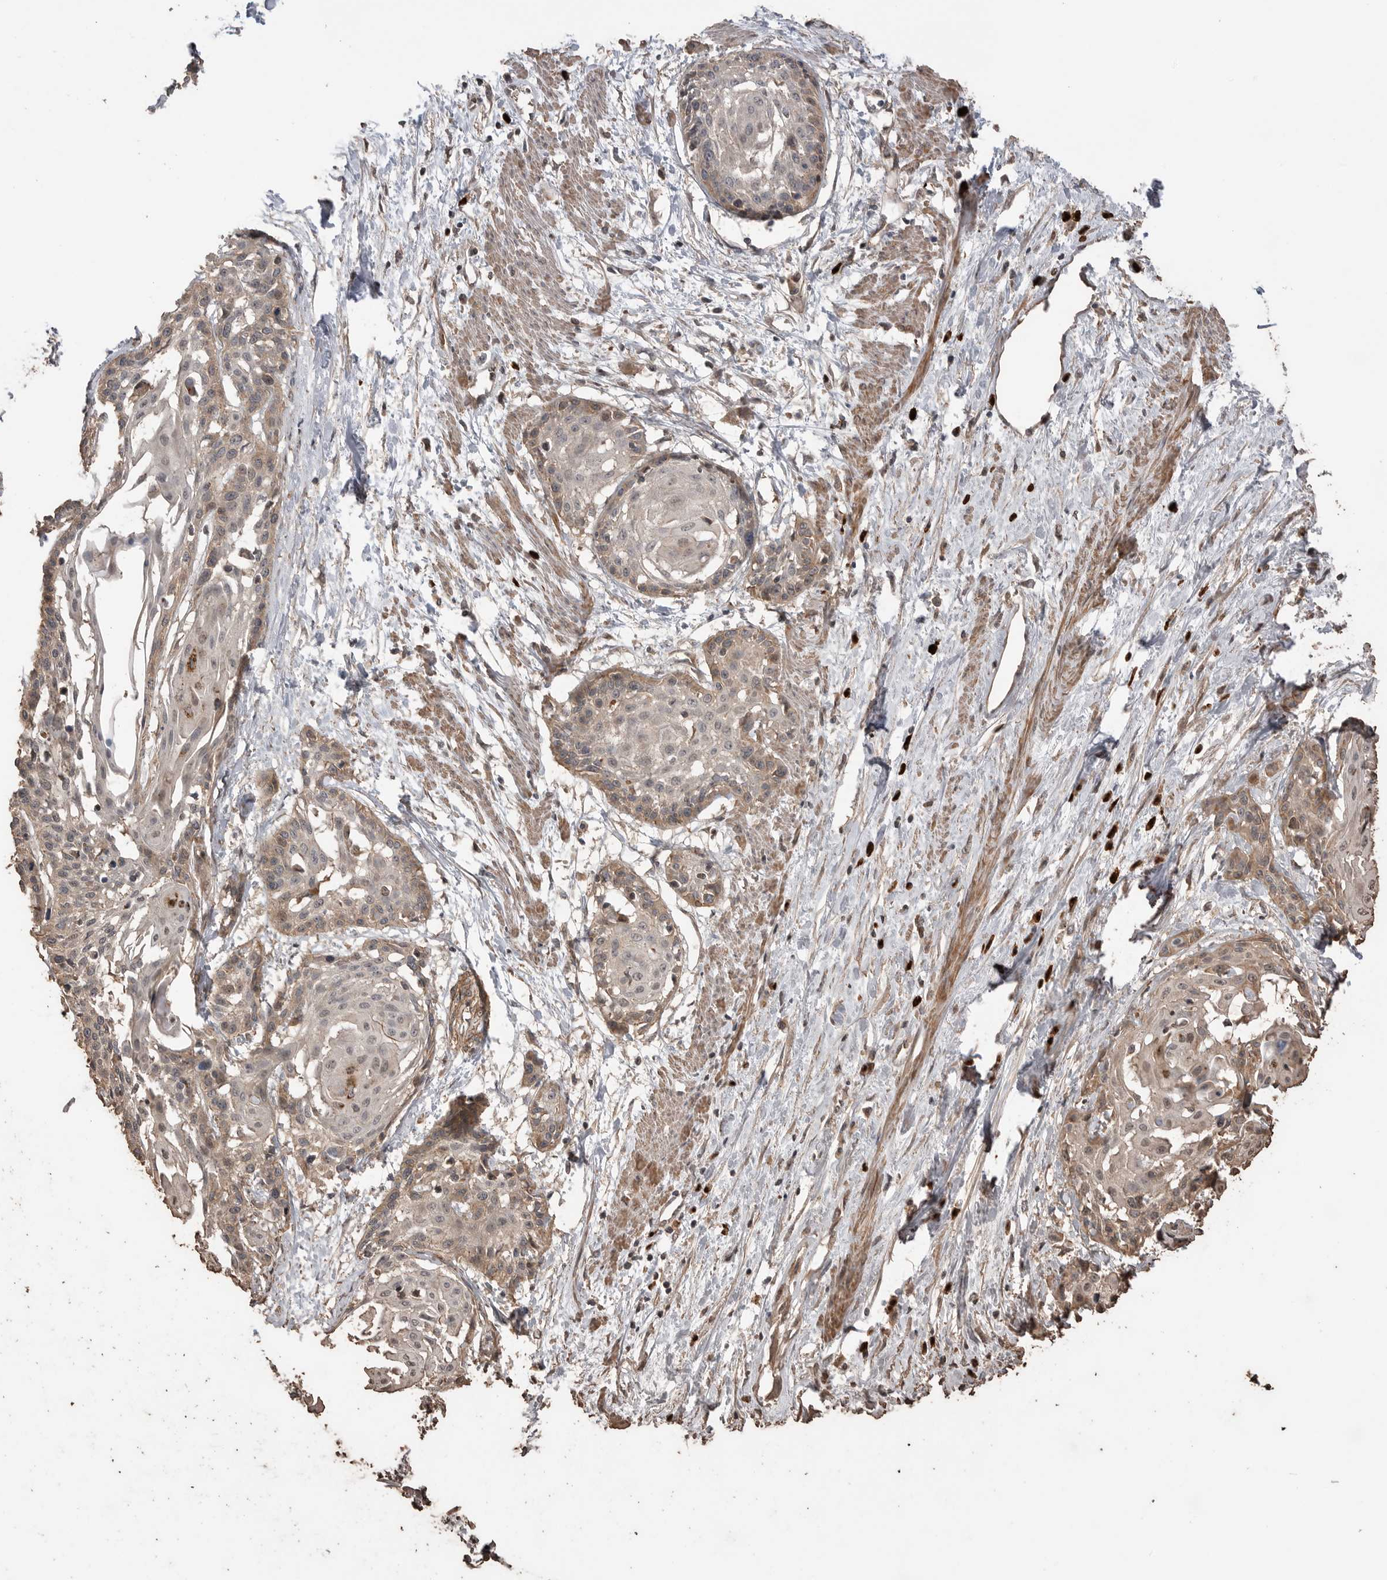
{"staining": {"intensity": "weak", "quantity": "25%-75%", "location": "cytoplasmic/membranous"}, "tissue": "cervical cancer", "cell_type": "Tumor cells", "image_type": "cancer", "snomed": [{"axis": "morphology", "description": "Squamous cell carcinoma, NOS"}, {"axis": "topography", "description": "Cervix"}], "caption": "Immunohistochemical staining of human cervical cancer reveals weak cytoplasmic/membranous protein expression in approximately 25%-75% of tumor cells.", "gene": "PEAK1", "patient": {"sex": "female", "age": 57}}